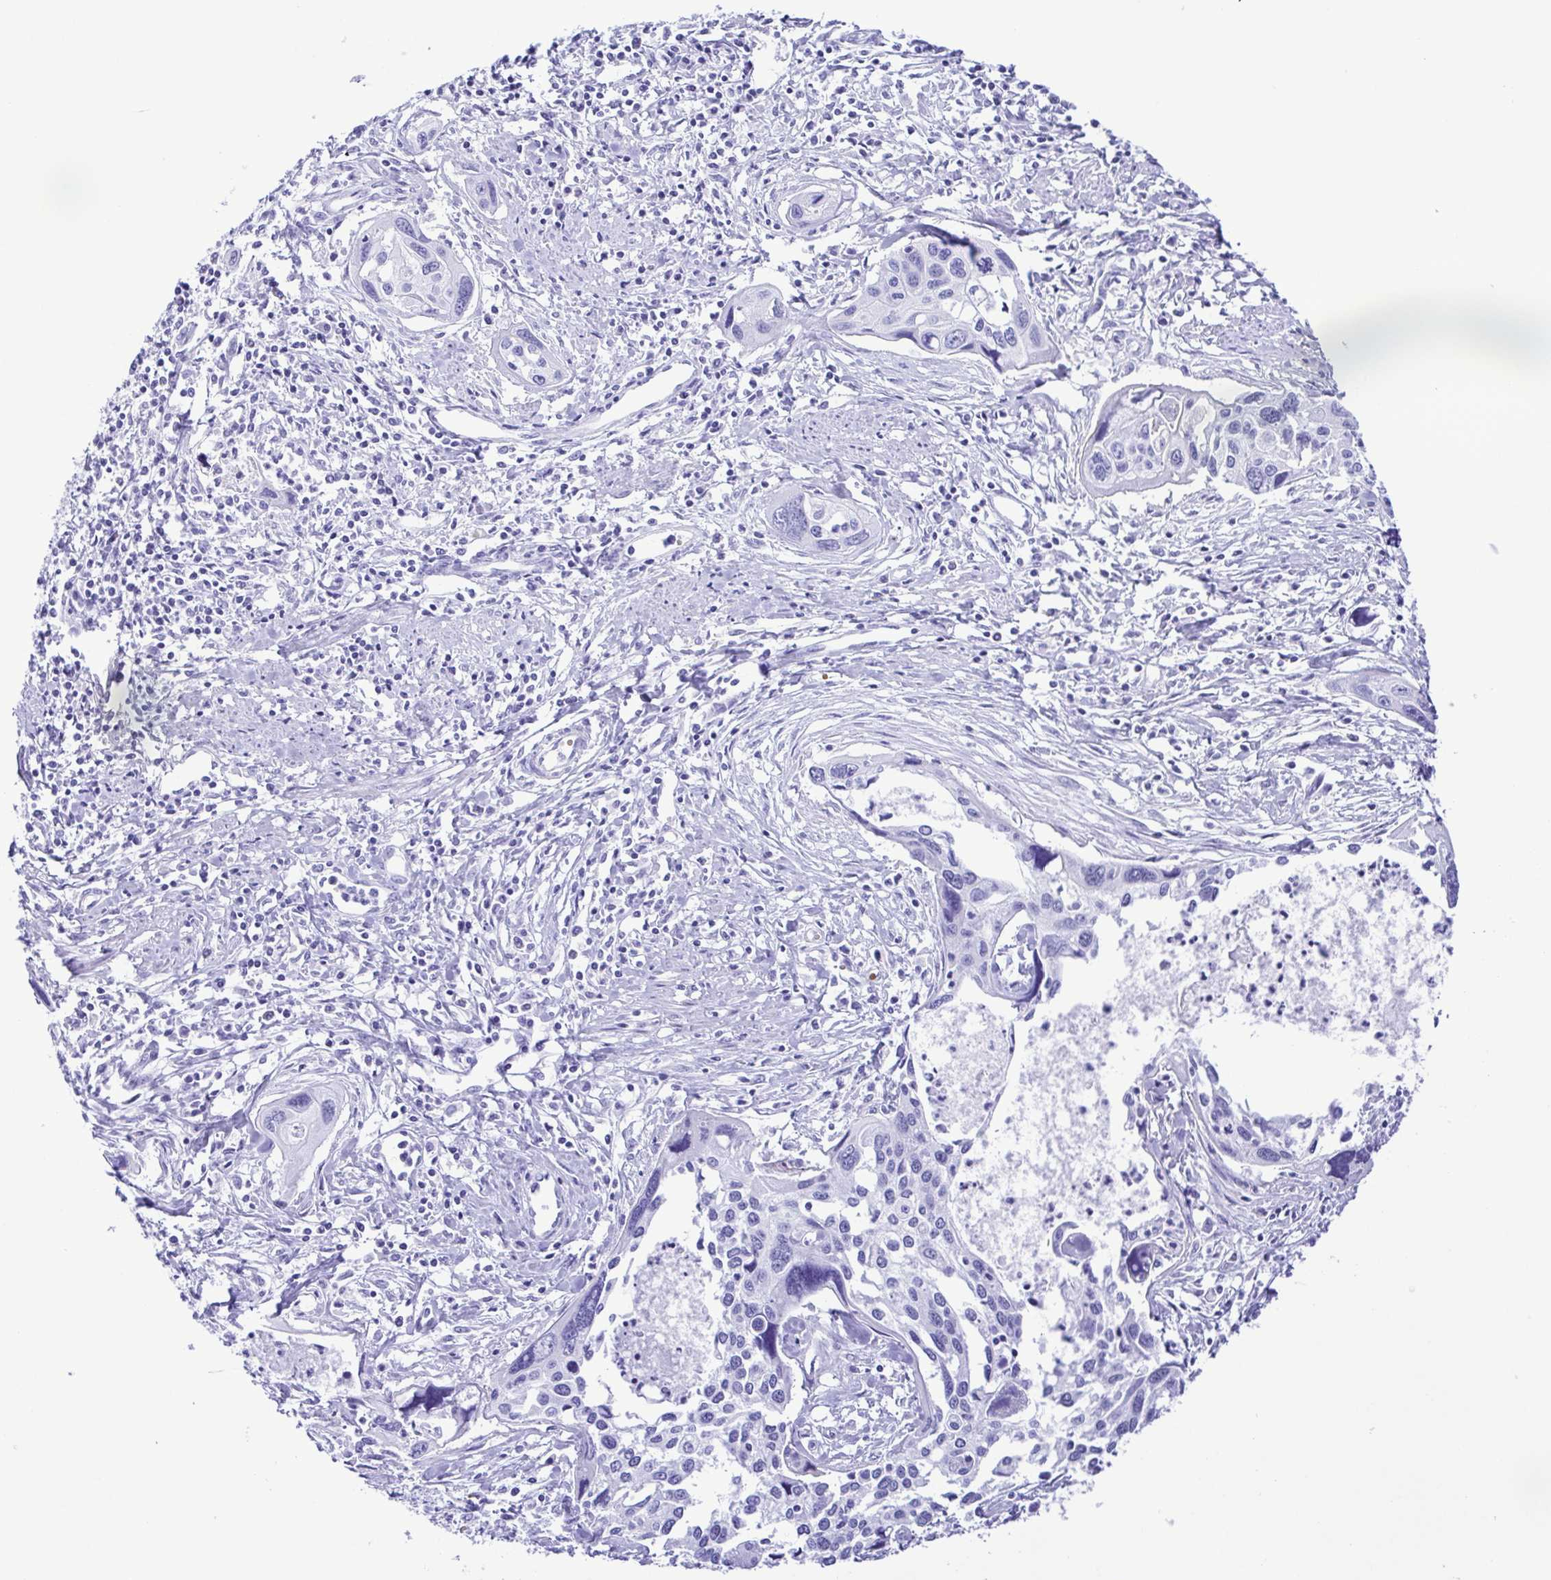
{"staining": {"intensity": "negative", "quantity": "none", "location": "none"}, "tissue": "cervical cancer", "cell_type": "Tumor cells", "image_type": "cancer", "snomed": [{"axis": "morphology", "description": "Squamous cell carcinoma, NOS"}, {"axis": "topography", "description": "Cervix"}], "caption": "Protein analysis of cervical cancer (squamous cell carcinoma) demonstrates no significant expression in tumor cells.", "gene": "SYT1", "patient": {"sex": "female", "age": 31}}